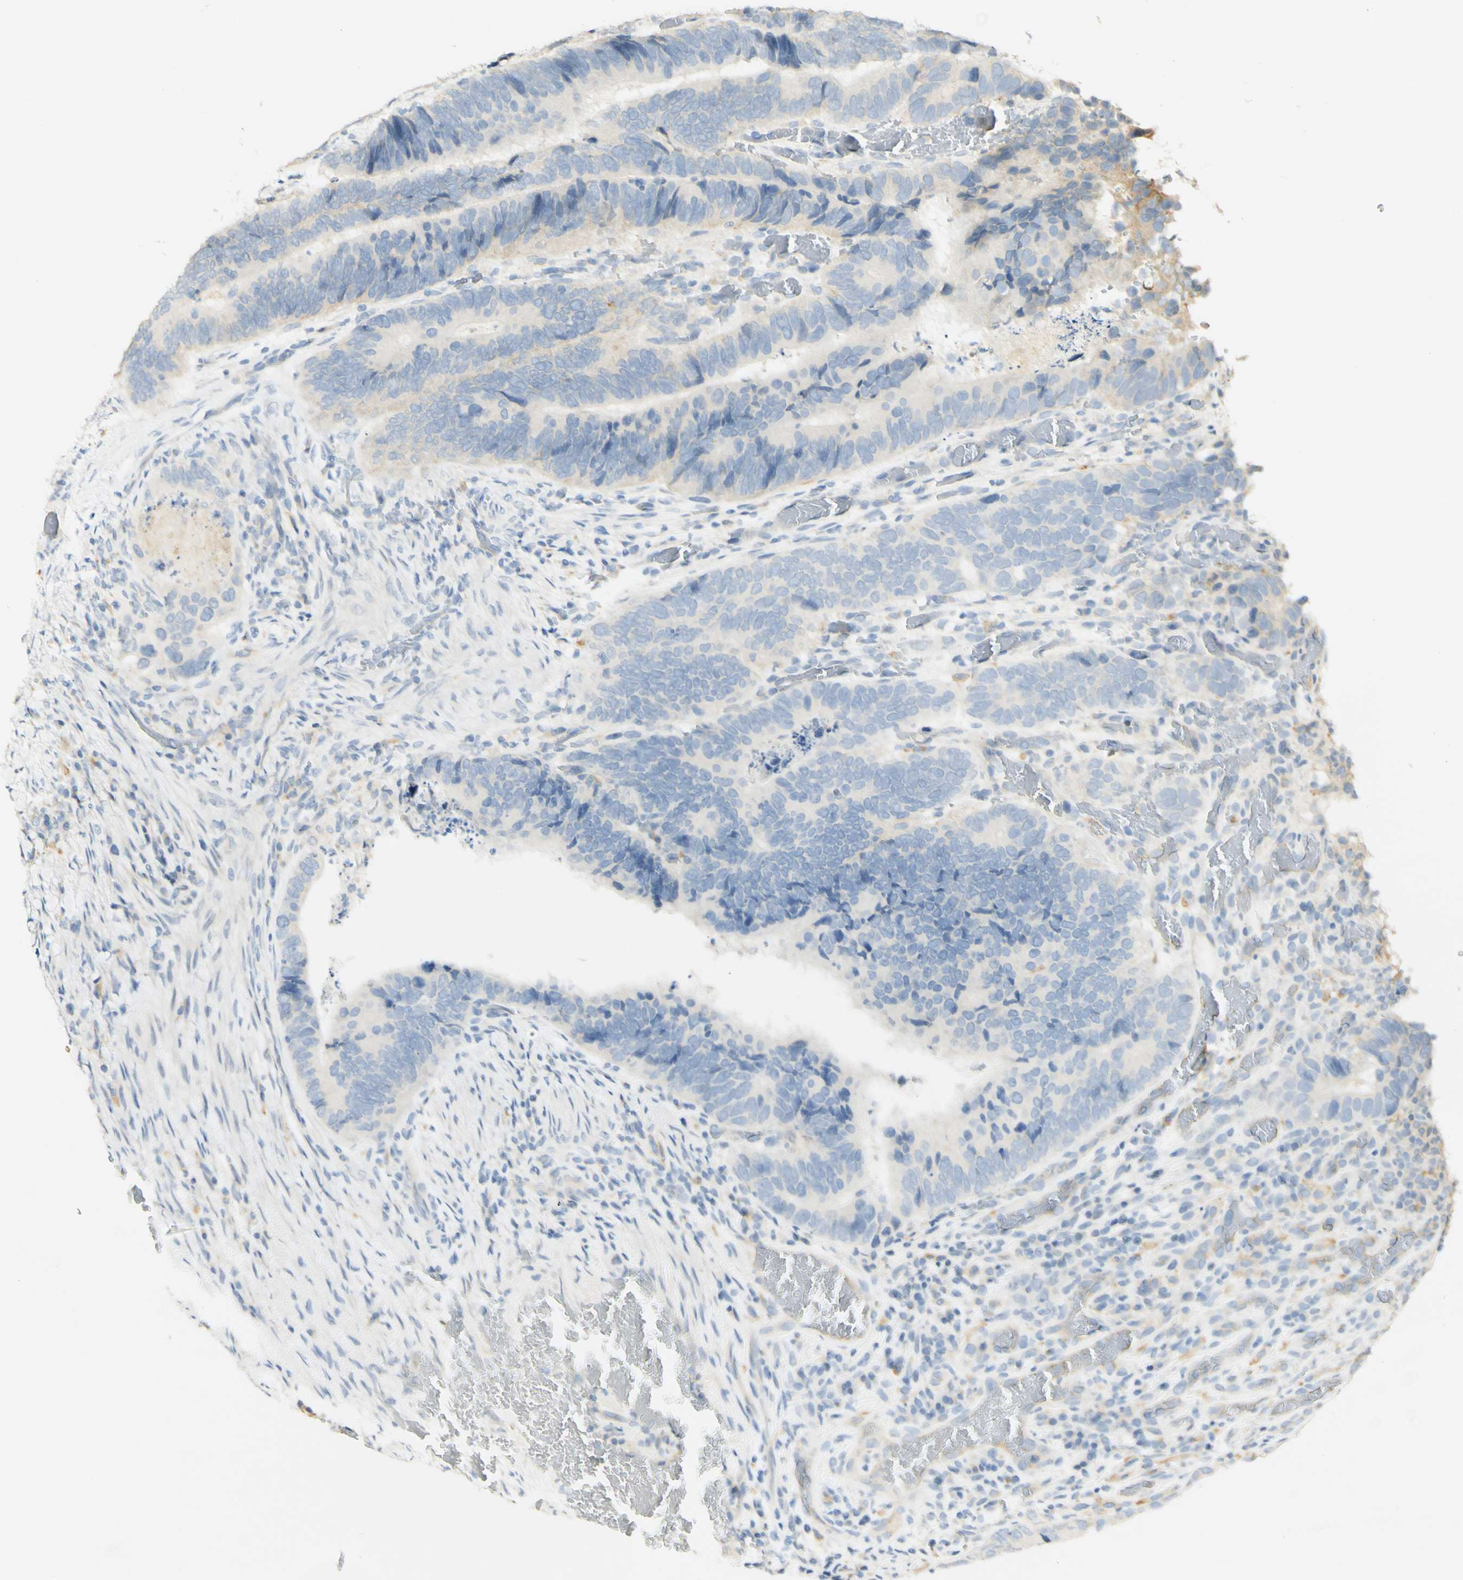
{"staining": {"intensity": "weak", "quantity": "<25%", "location": "cytoplasmic/membranous"}, "tissue": "colorectal cancer", "cell_type": "Tumor cells", "image_type": "cancer", "snomed": [{"axis": "morphology", "description": "Adenocarcinoma, NOS"}, {"axis": "topography", "description": "Colon"}], "caption": "This image is of colorectal cancer (adenocarcinoma) stained with IHC to label a protein in brown with the nuclei are counter-stained blue. There is no staining in tumor cells.", "gene": "FCGRT", "patient": {"sex": "male", "age": 72}}